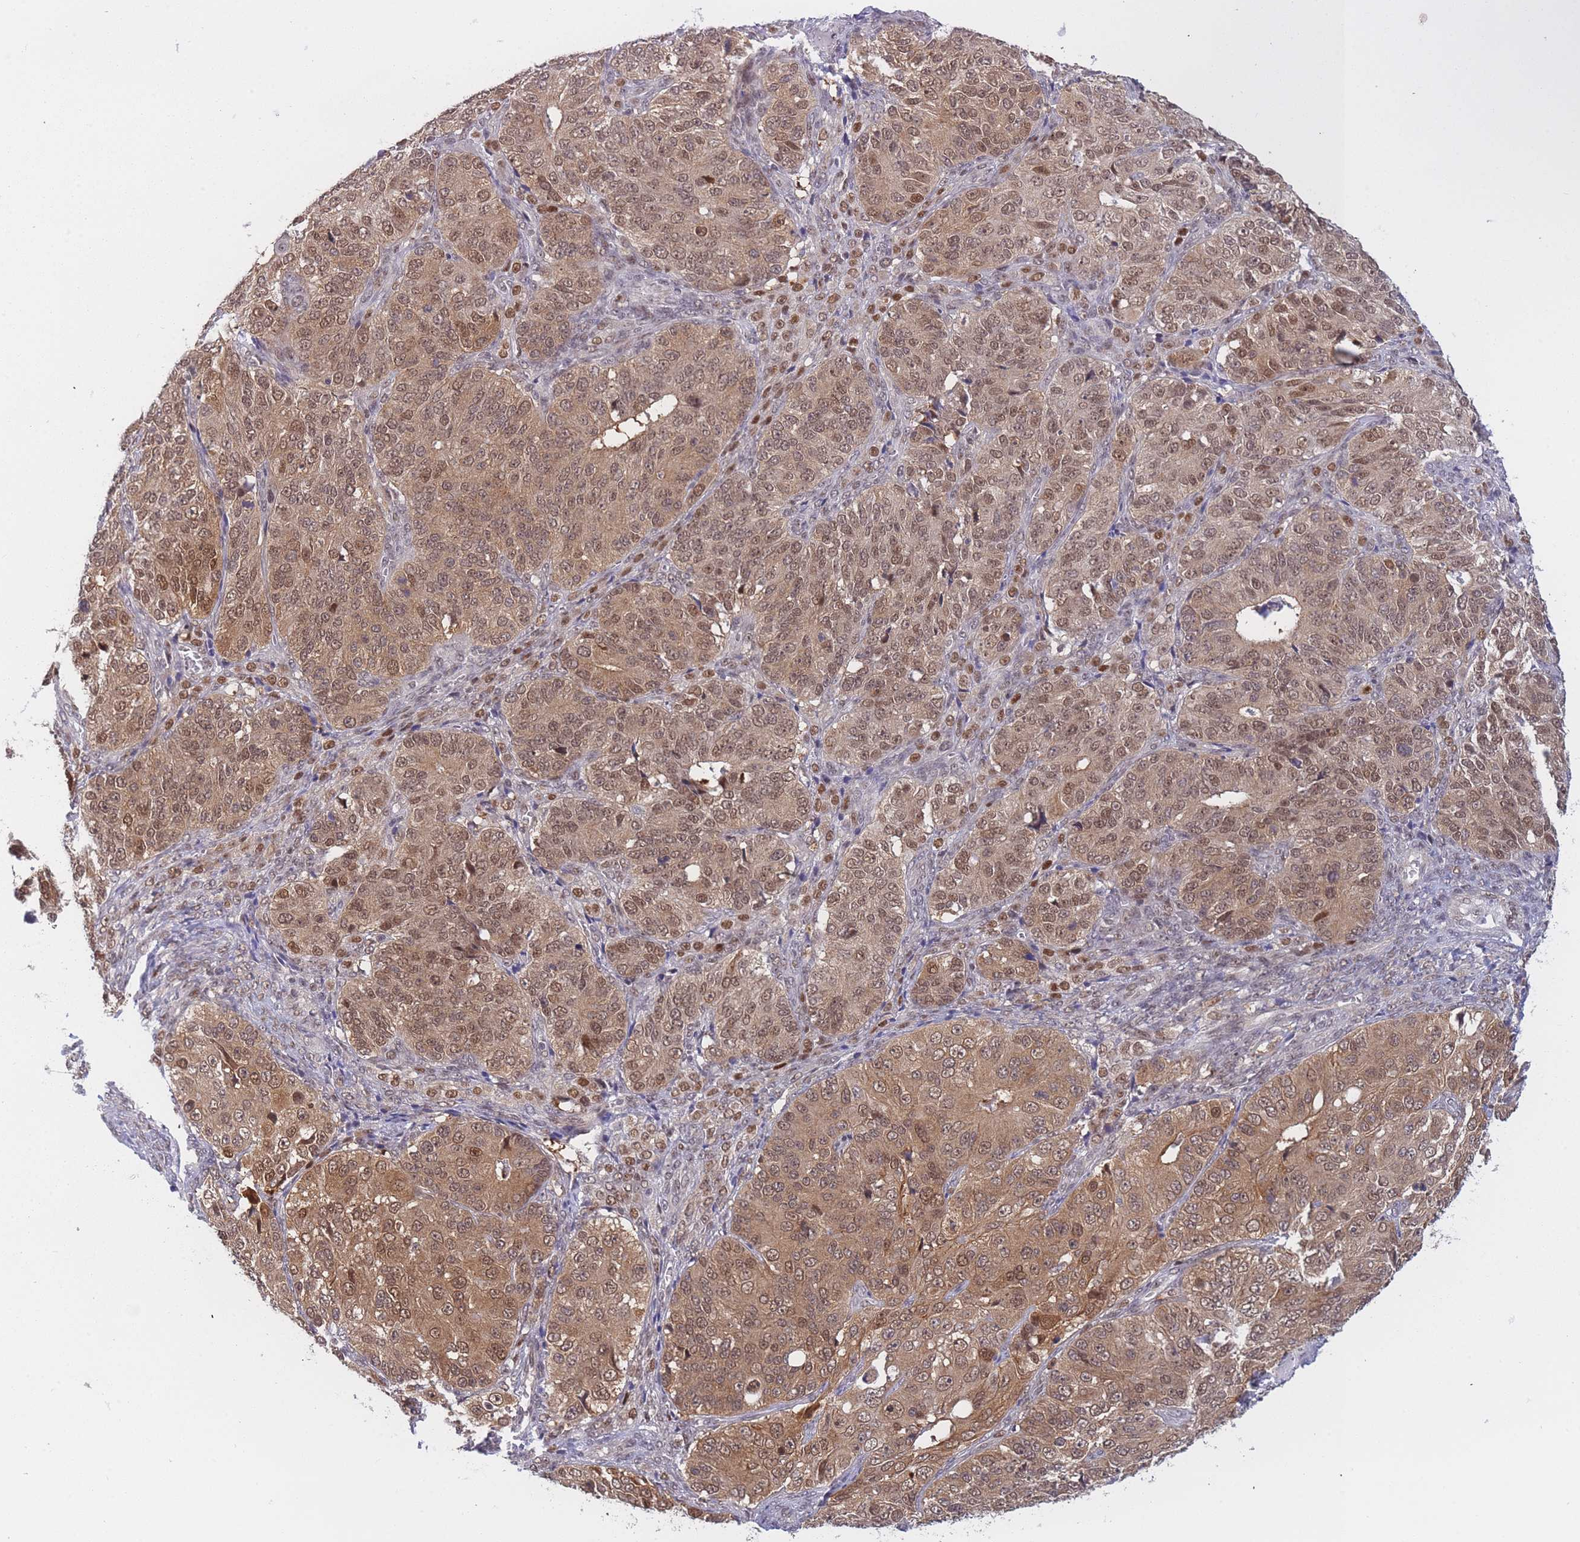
{"staining": {"intensity": "moderate", "quantity": ">75%", "location": "cytoplasmic/membranous,nuclear"}, "tissue": "ovarian cancer", "cell_type": "Tumor cells", "image_type": "cancer", "snomed": [{"axis": "morphology", "description": "Carcinoma, endometroid"}, {"axis": "topography", "description": "Ovary"}], "caption": "Moderate cytoplasmic/membranous and nuclear protein staining is appreciated in approximately >75% of tumor cells in ovarian cancer.", "gene": "DEAF1", "patient": {"sex": "female", "age": 51}}